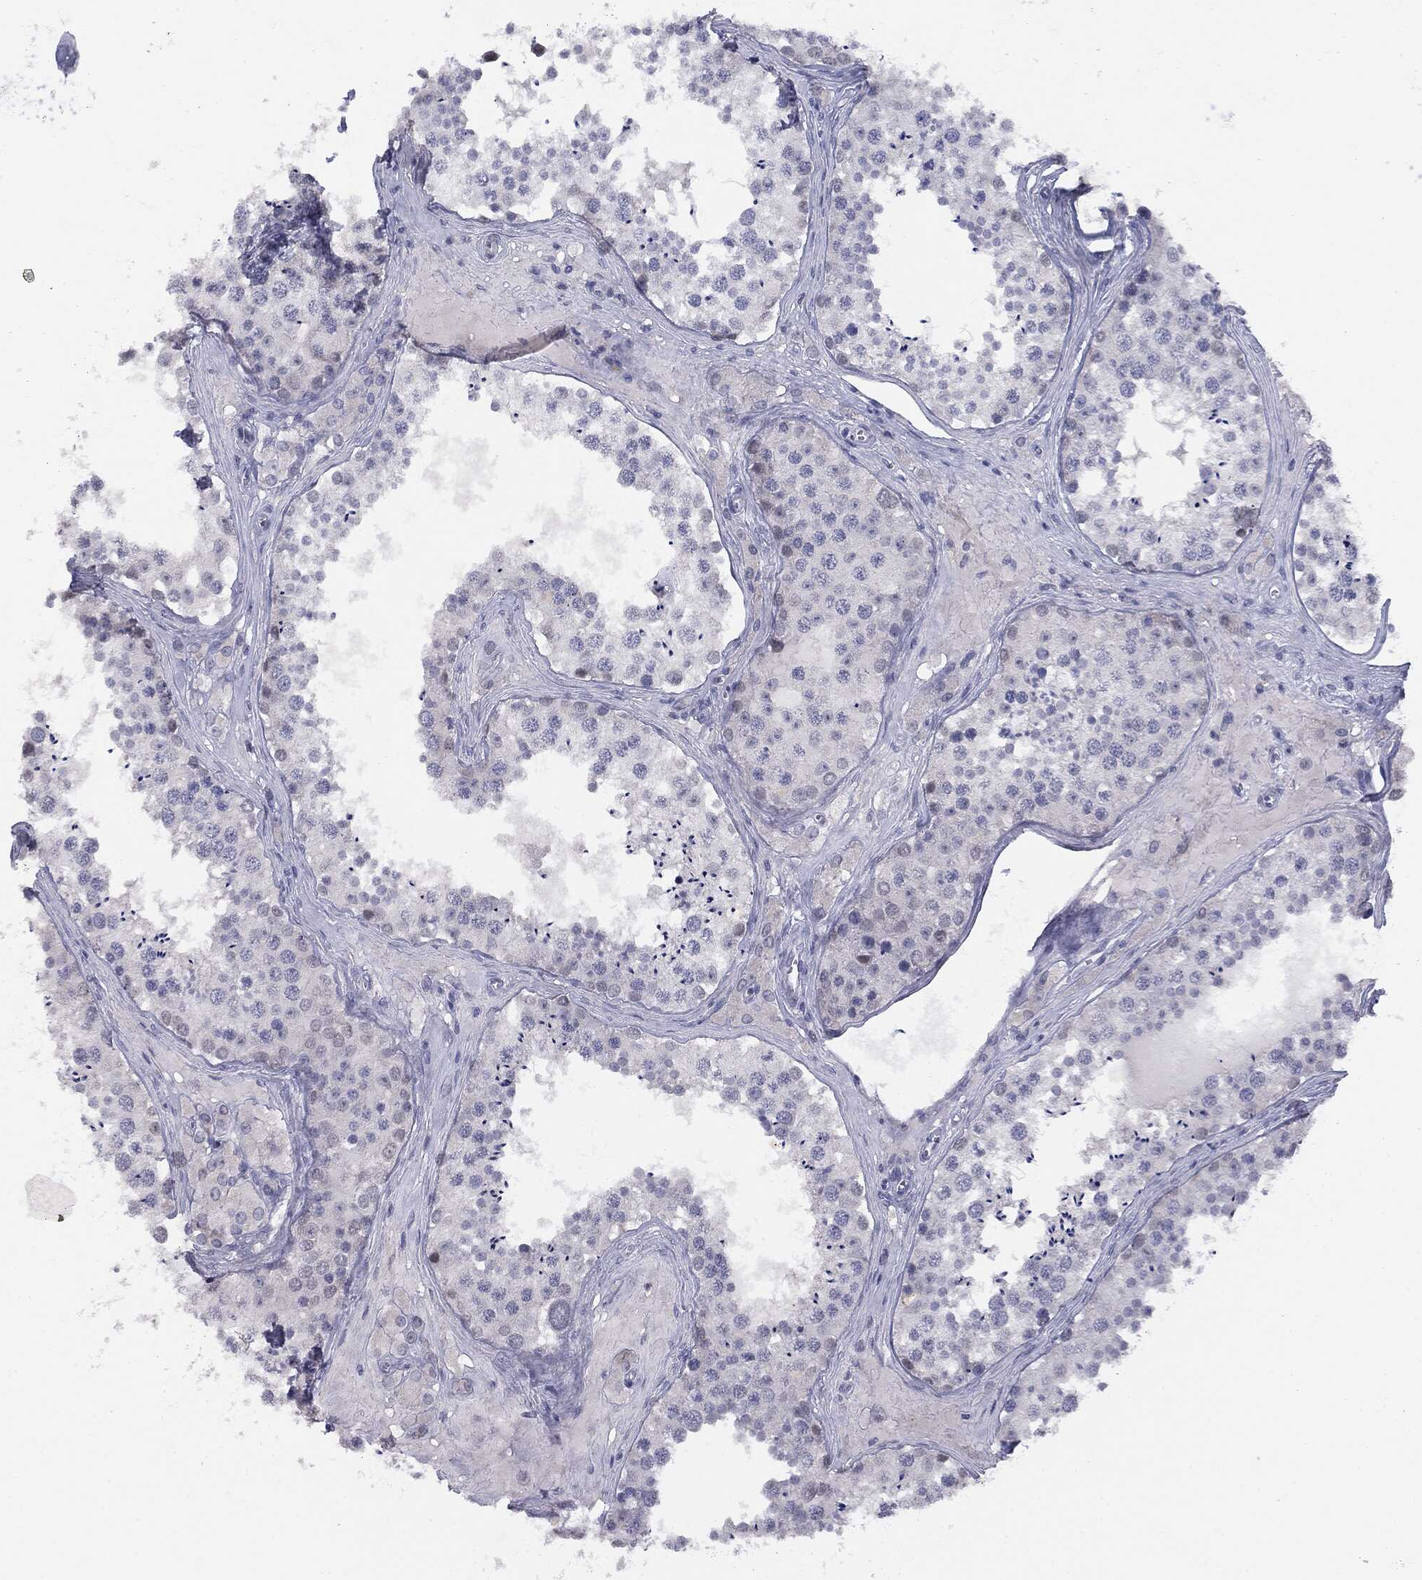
{"staining": {"intensity": "negative", "quantity": "none", "location": "none"}, "tissue": "testis", "cell_type": "Cells in seminiferous ducts", "image_type": "normal", "snomed": [{"axis": "morphology", "description": "Normal tissue, NOS"}, {"axis": "topography", "description": "Testis"}], "caption": "Micrograph shows no protein expression in cells in seminiferous ducts of benign testis. (Stains: DAB (3,3'-diaminobenzidine) immunohistochemistry with hematoxylin counter stain, Microscopy: brightfield microscopy at high magnification).", "gene": "MUC1", "patient": {"sex": "male", "age": 31}}